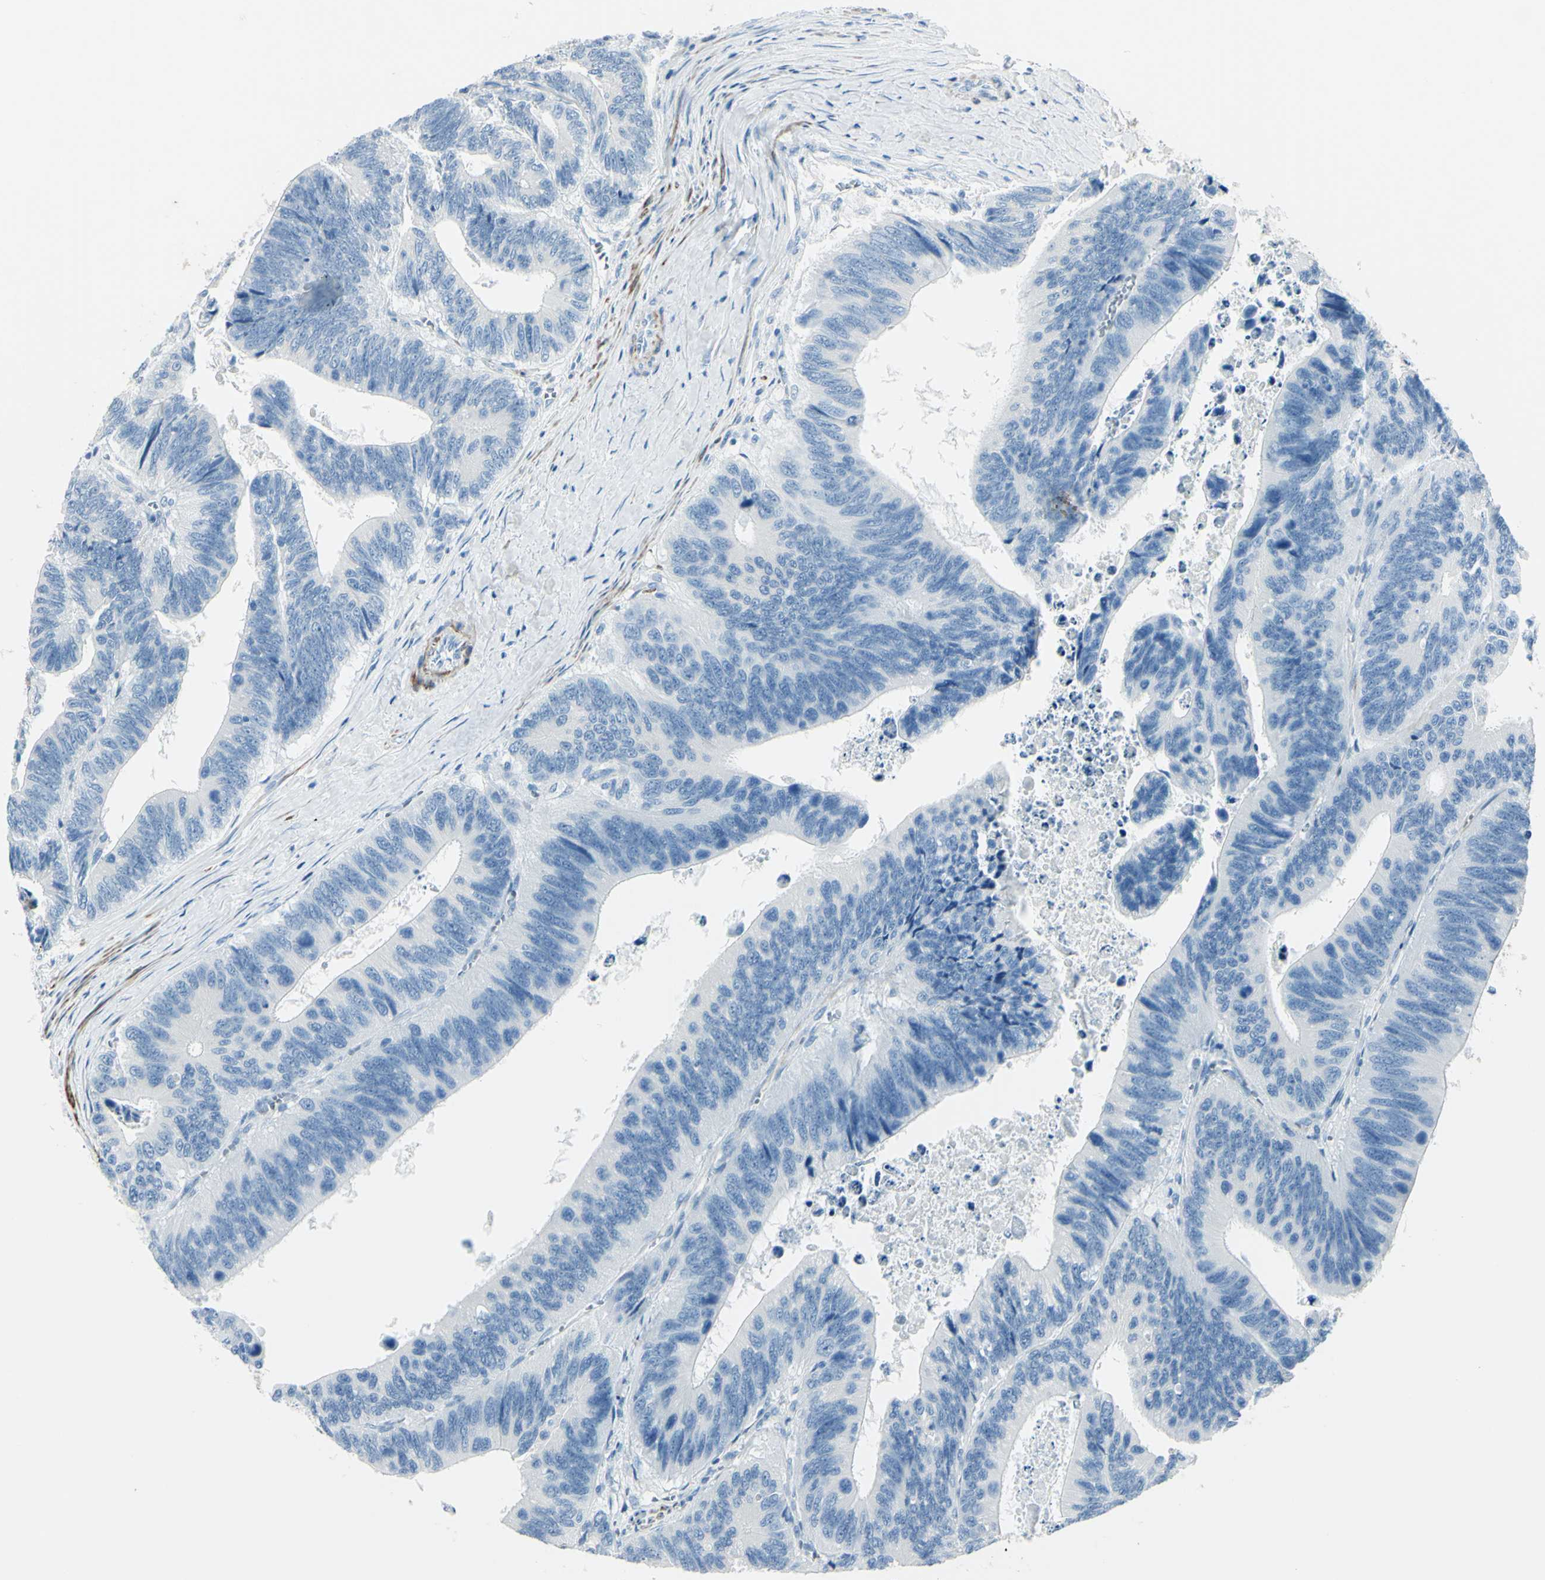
{"staining": {"intensity": "negative", "quantity": "none", "location": "none"}, "tissue": "colorectal cancer", "cell_type": "Tumor cells", "image_type": "cancer", "snomed": [{"axis": "morphology", "description": "Adenocarcinoma, NOS"}, {"axis": "topography", "description": "Colon"}], "caption": "Tumor cells show no significant positivity in adenocarcinoma (colorectal). (DAB (3,3'-diaminobenzidine) immunohistochemistry (IHC), high magnification).", "gene": "CDH15", "patient": {"sex": "male", "age": 72}}